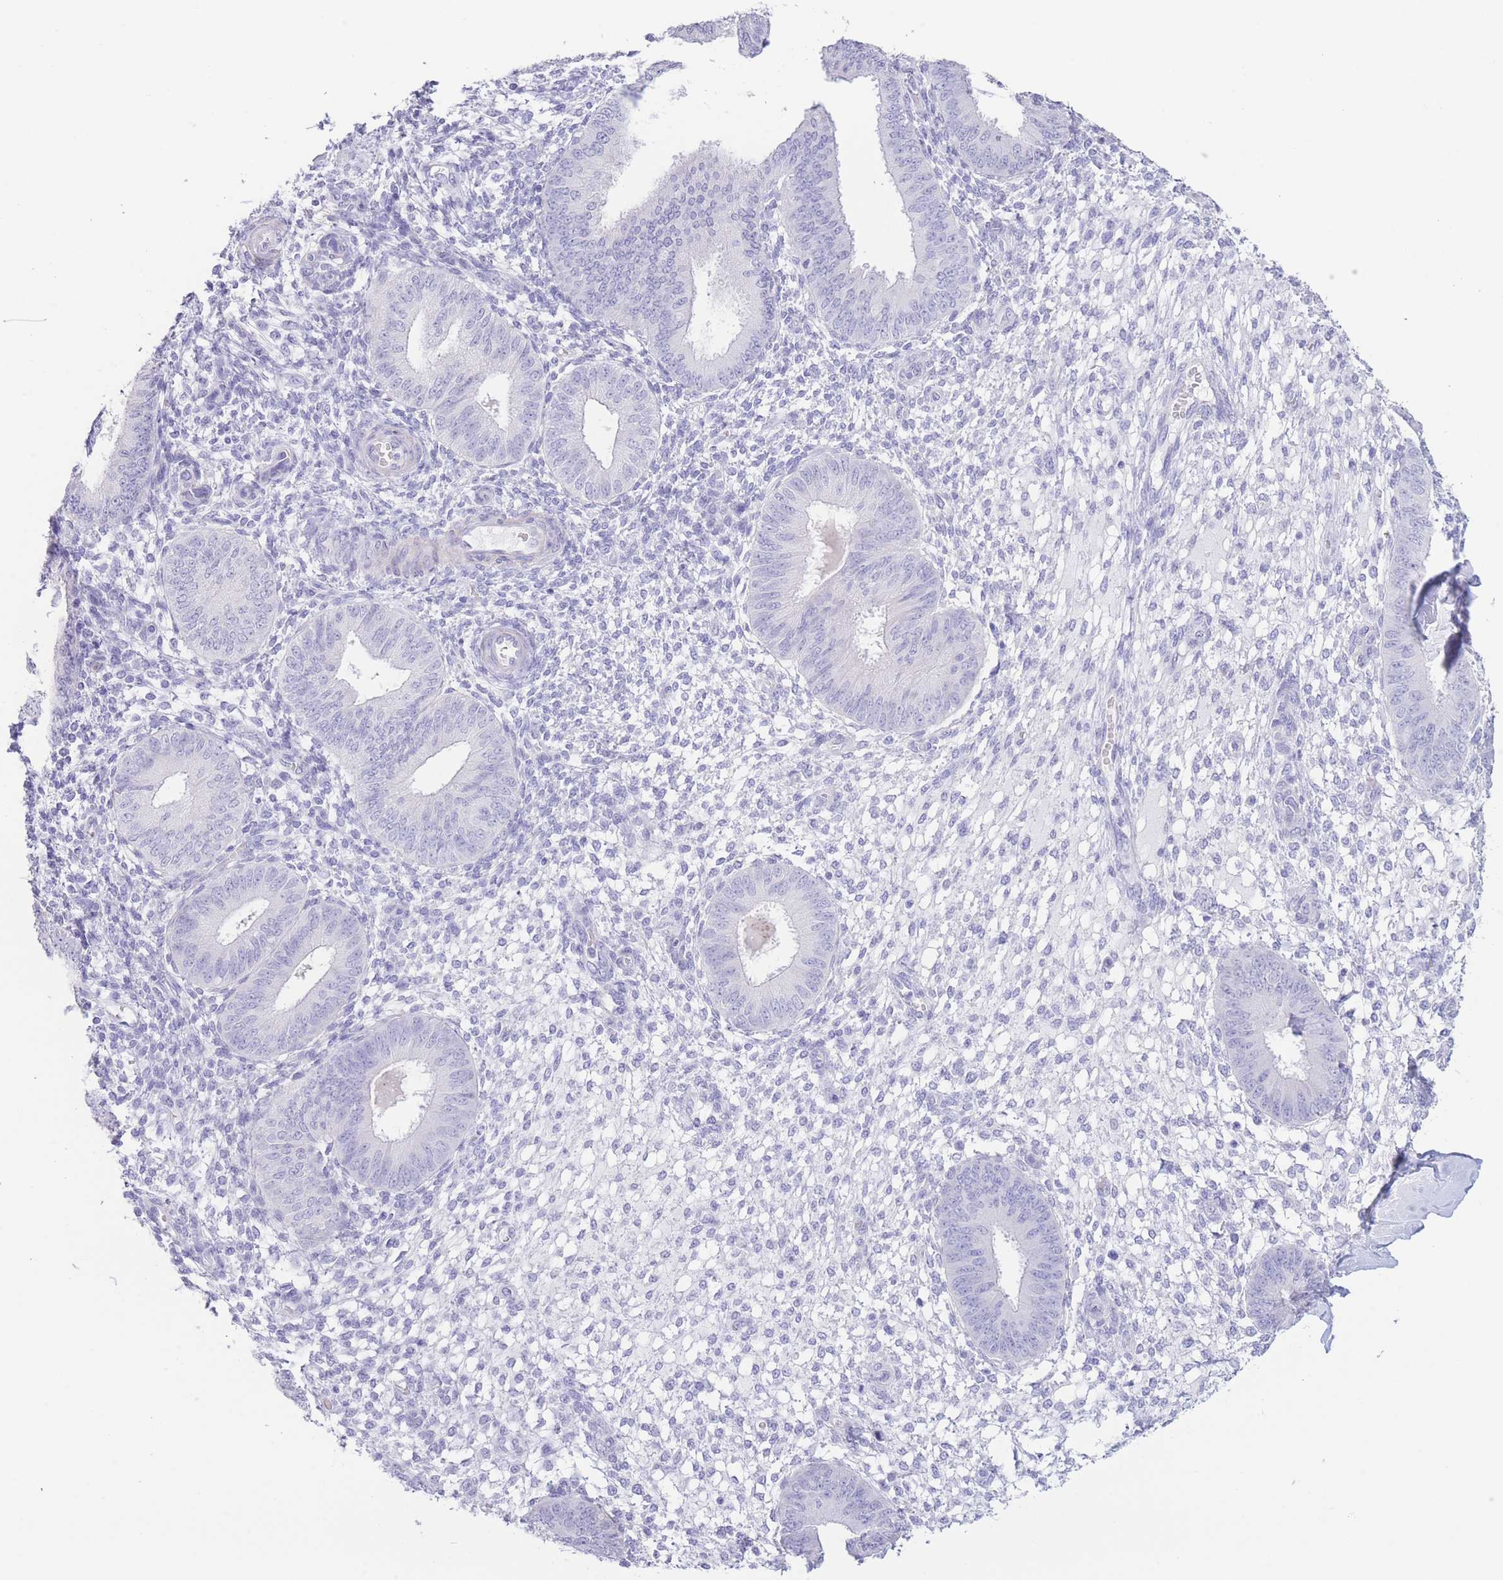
{"staining": {"intensity": "negative", "quantity": "none", "location": "none"}, "tissue": "endometrium", "cell_type": "Cells in endometrial stroma", "image_type": "normal", "snomed": [{"axis": "morphology", "description": "Normal tissue, NOS"}, {"axis": "topography", "description": "Endometrium"}], "caption": "High power microscopy micrograph of an immunohistochemistry histopathology image of benign endometrium, revealing no significant staining in cells in endometrial stroma.", "gene": "PKLR", "patient": {"sex": "female", "age": 49}}